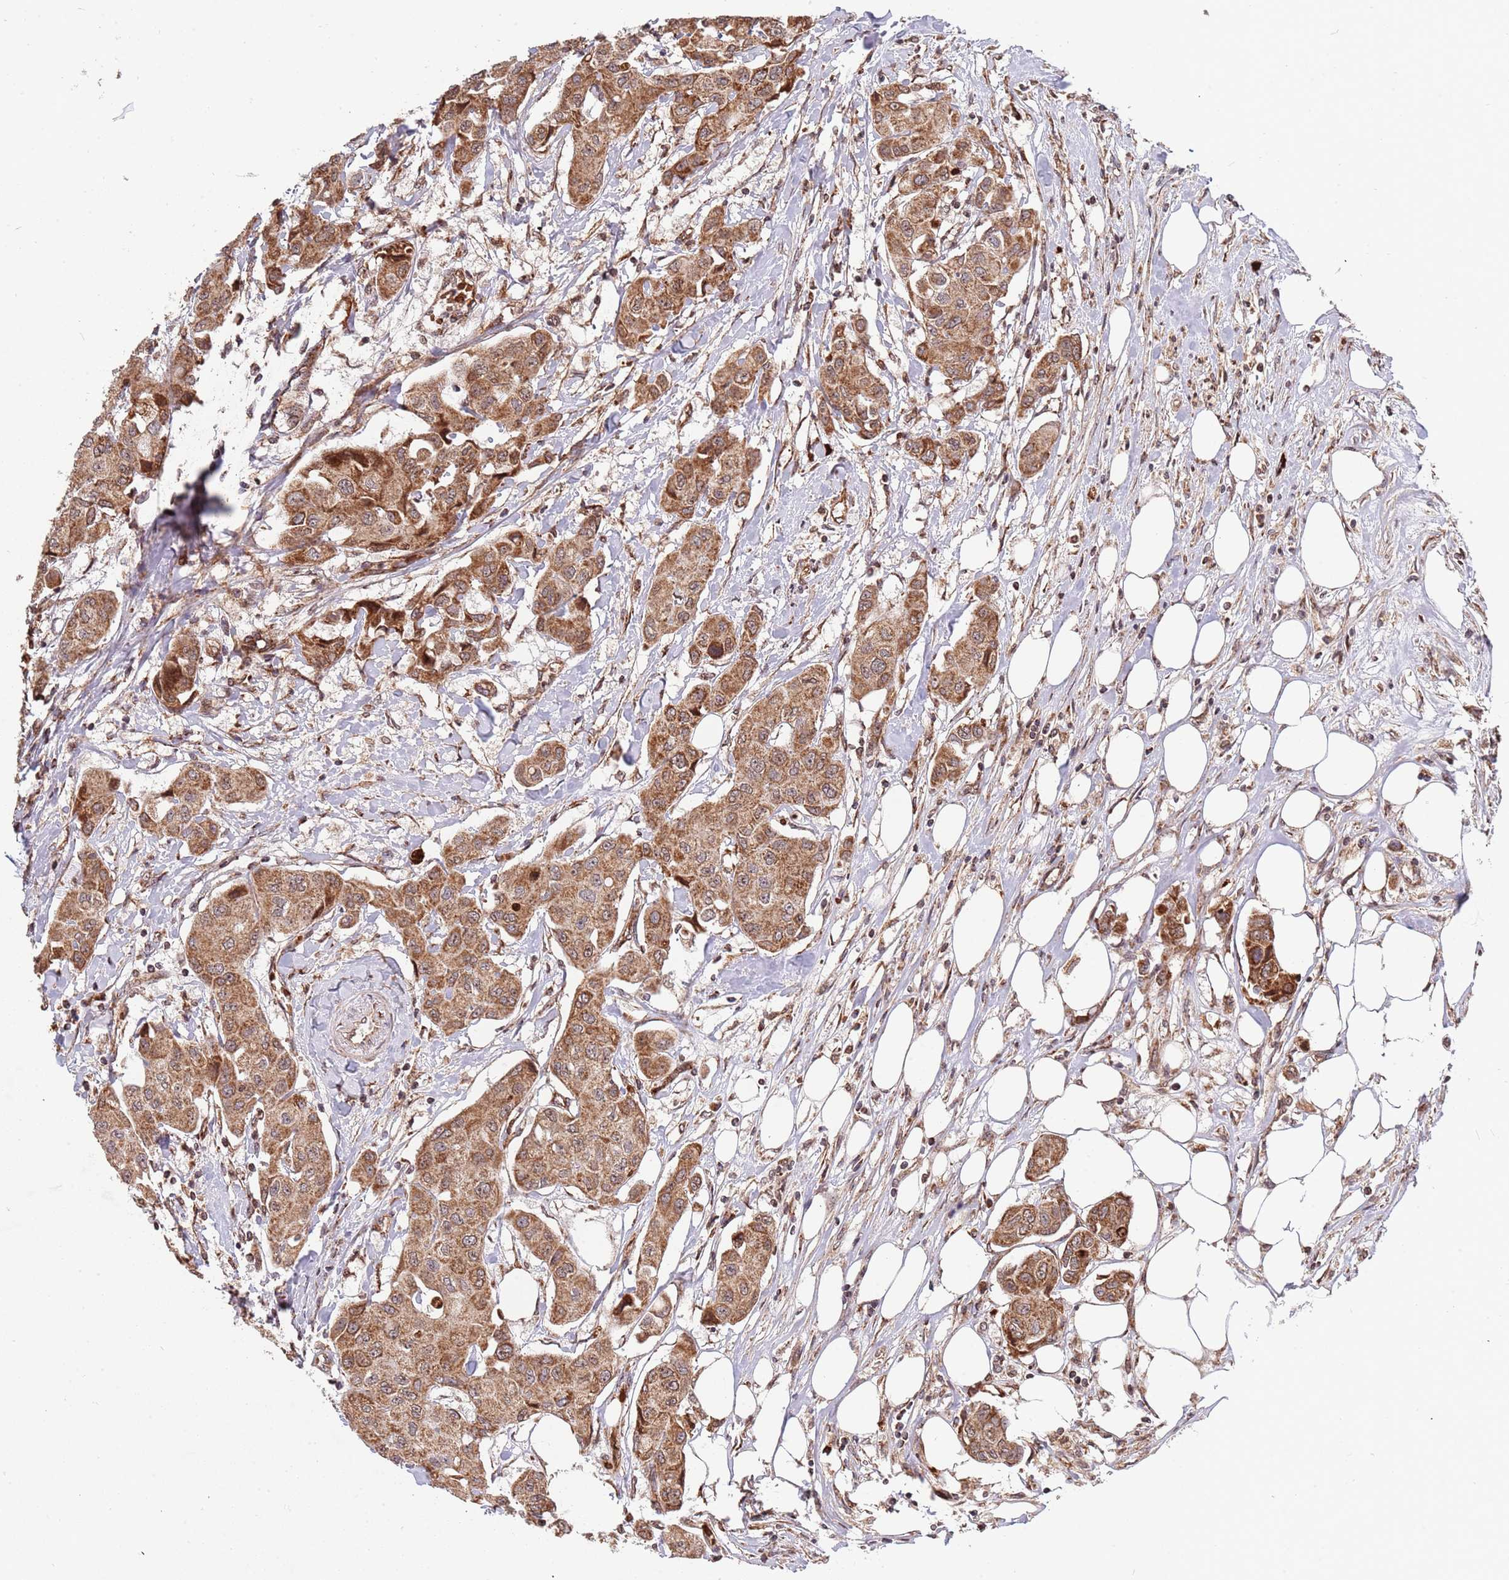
{"staining": {"intensity": "moderate", "quantity": ">75%", "location": "cytoplasmic/membranous"}, "tissue": "breast cancer", "cell_type": "Tumor cells", "image_type": "cancer", "snomed": [{"axis": "morphology", "description": "Duct carcinoma"}, {"axis": "topography", "description": "Breast"}, {"axis": "topography", "description": "Lymph node"}], "caption": "Immunohistochemical staining of breast cancer demonstrates medium levels of moderate cytoplasmic/membranous protein positivity in about >75% of tumor cells.", "gene": "DCHS1", "patient": {"sex": "female", "age": 80}}